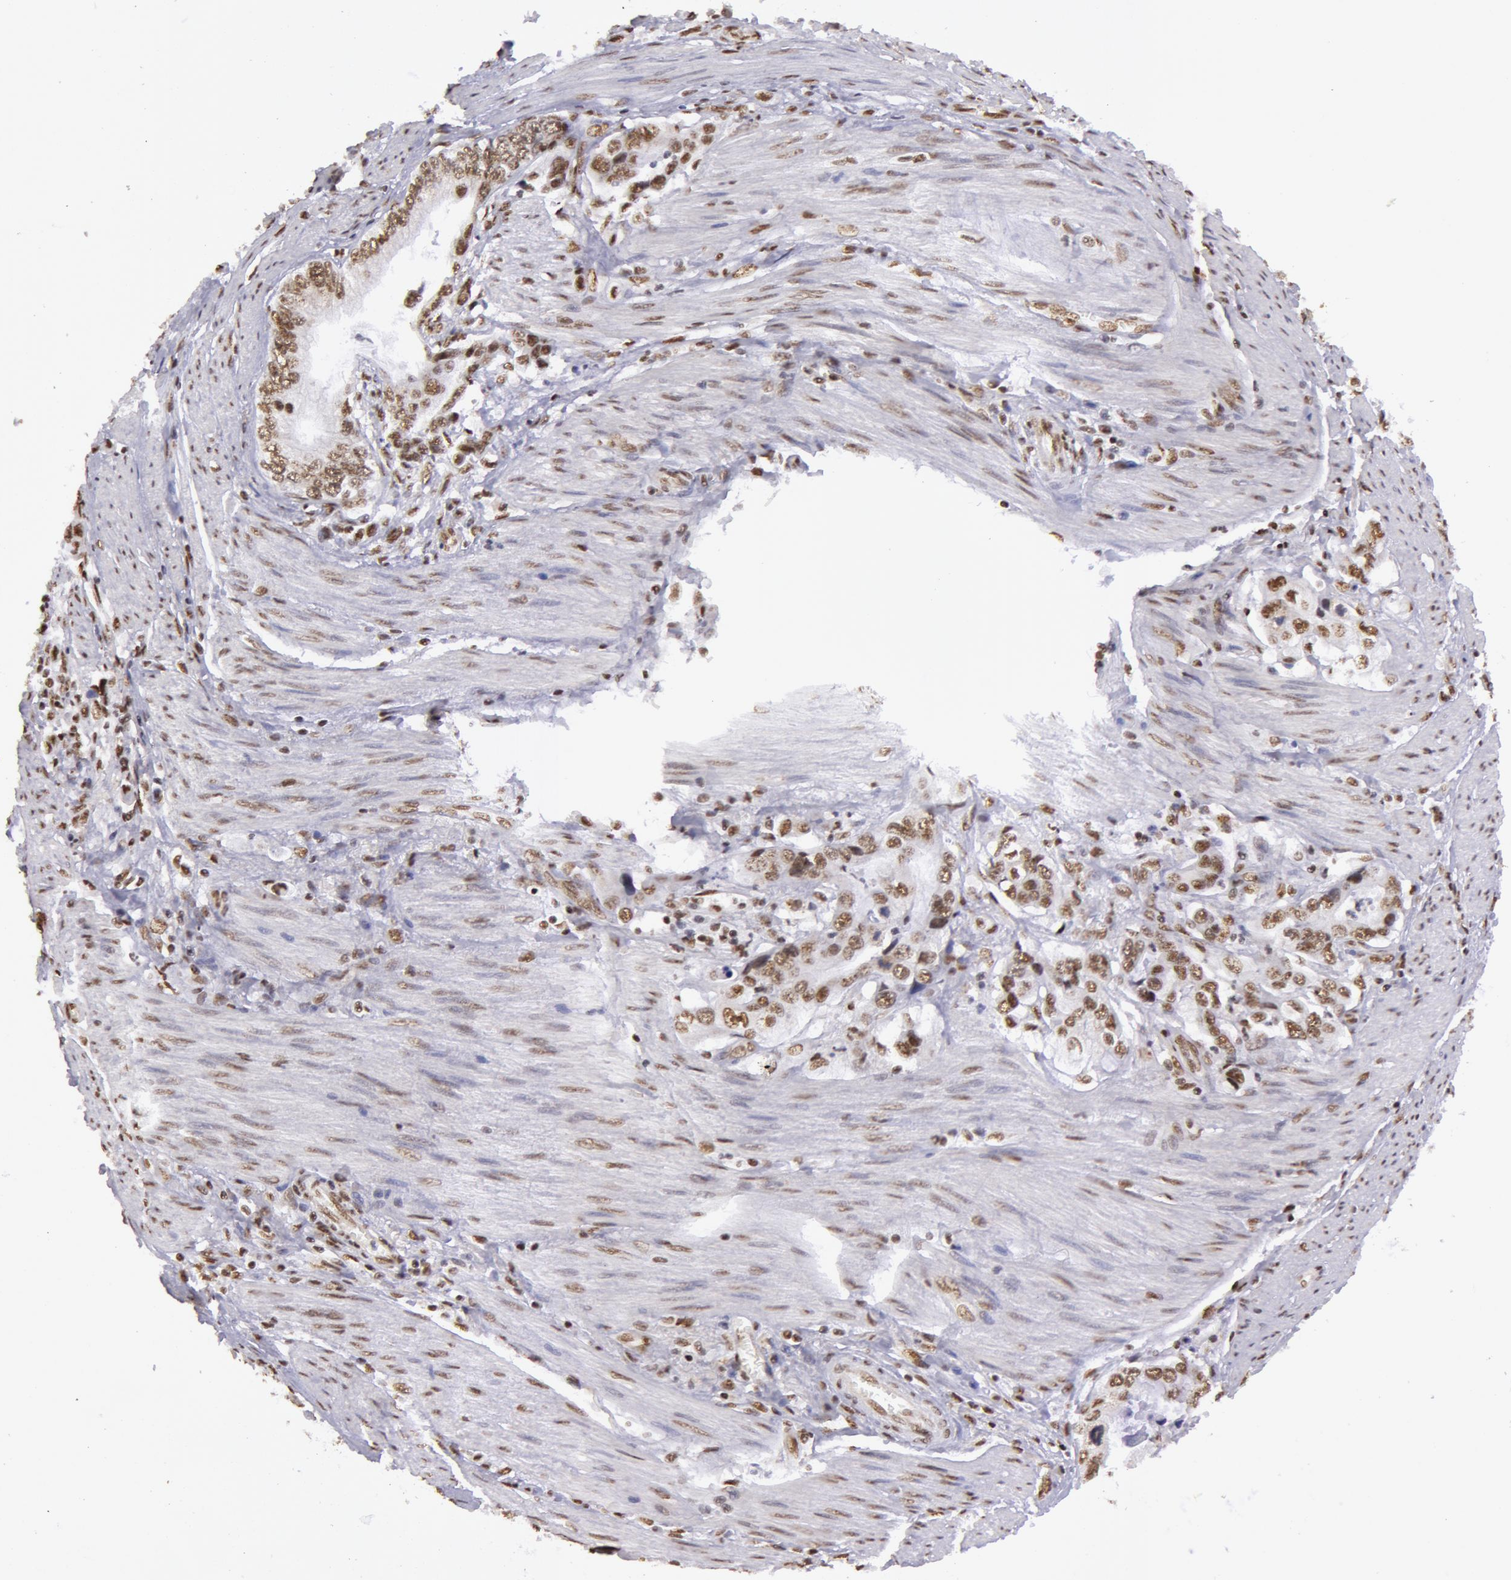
{"staining": {"intensity": "moderate", "quantity": "25%-75%", "location": "cytoplasmic/membranous,nuclear"}, "tissue": "stomach cancer", "cell_type": "Tumor cells", "image_type": "cancer", "snomed": [{"axis": "morphology", "description": "Adenocarcinoma, NOS"}, {"axis": "topography", "description": "Pancreas"}, {"axis": "topography", "description": "Stomach, upper"}], "caption": "Moderate cytoplasmic/membranous and nuclear staining is seen in about 25%-75% of tumor cells in stomach cancer. (Brightfield microscopy of DAB IHC at high magnification).", "gene": "VRTN", "patient": {"sex": "male", "age": 77}}